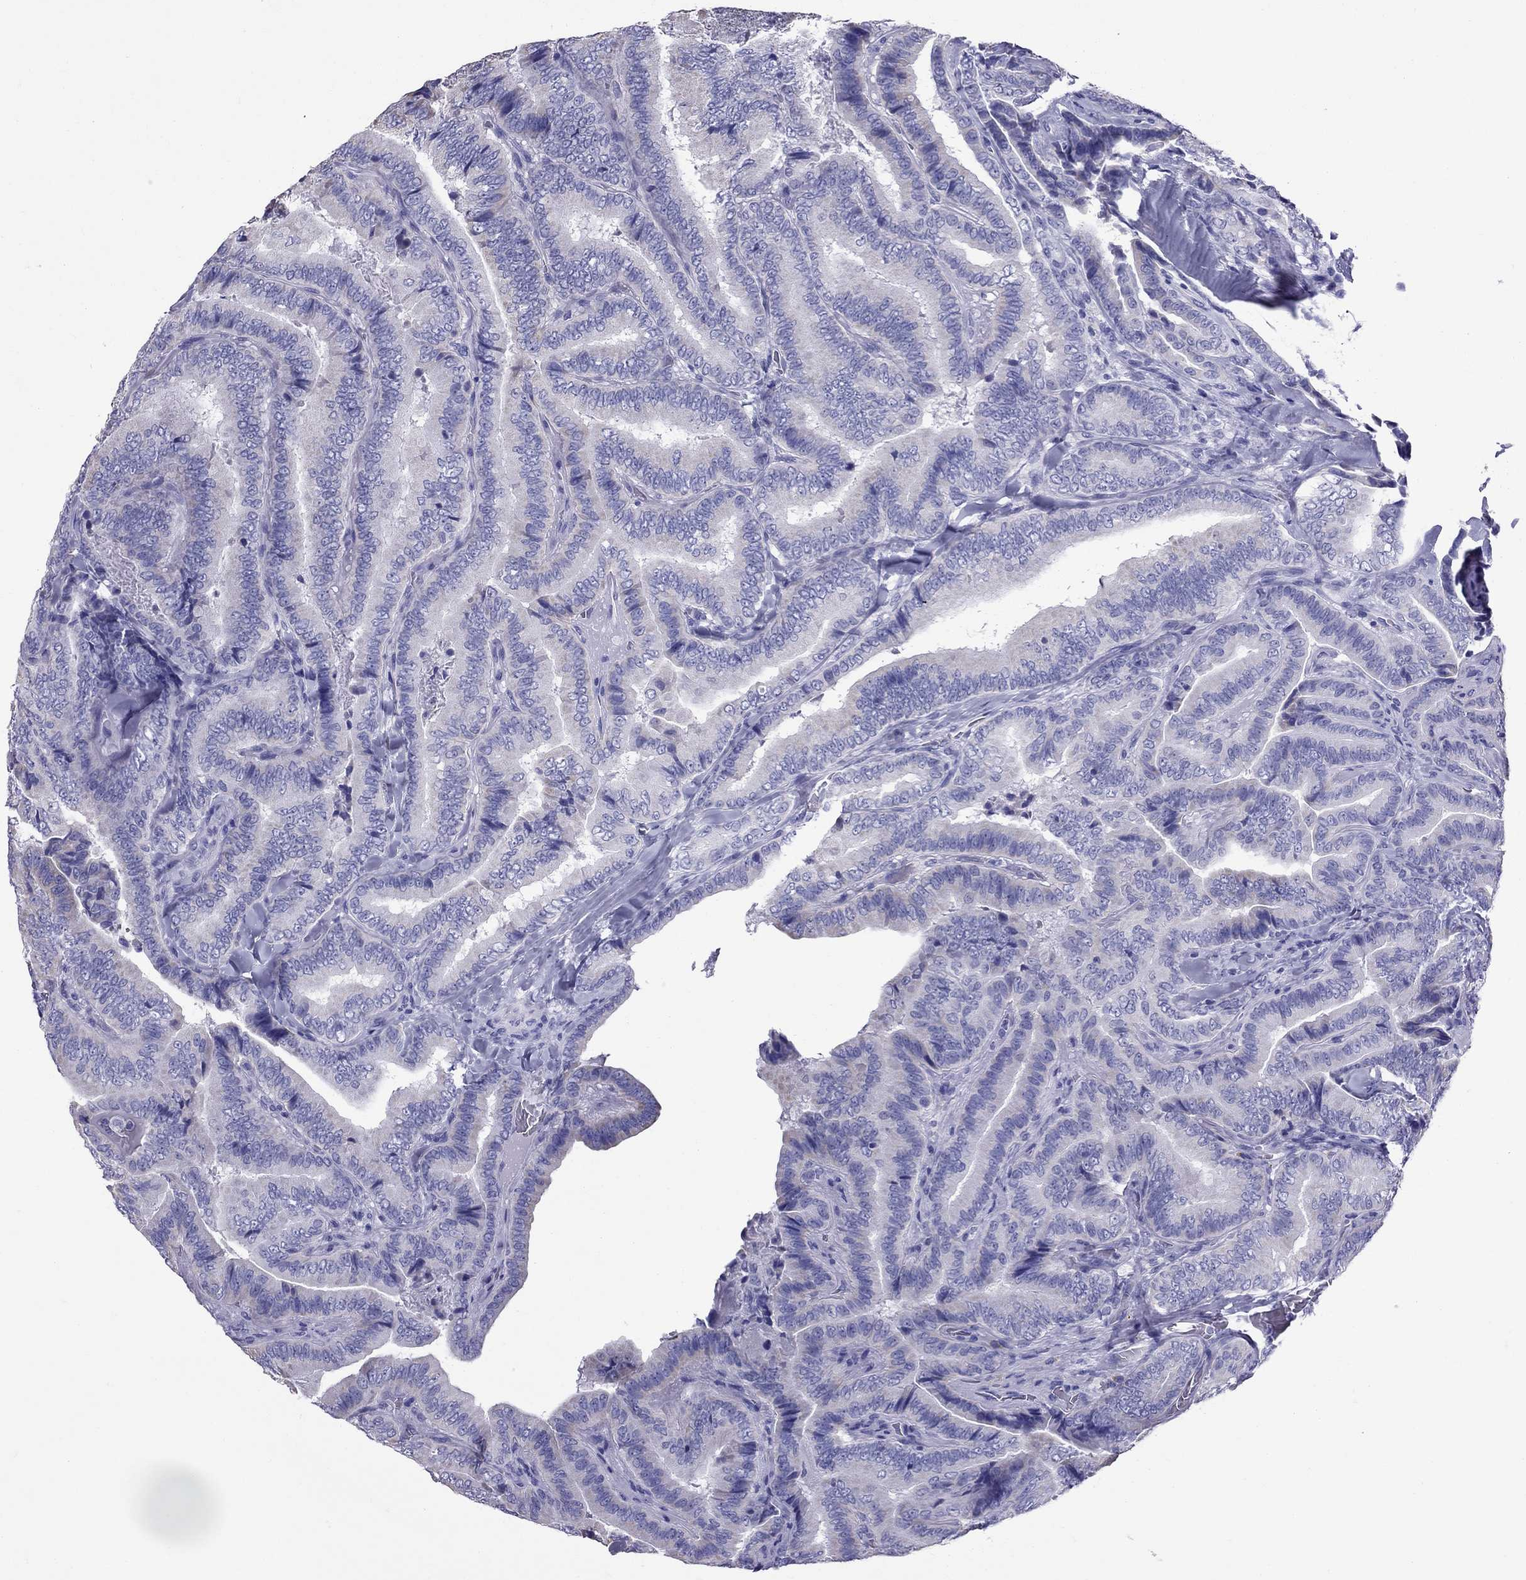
{"staining": {"intensity": "negative", "quantity": "none", "location": "none"}, "tissue": "thyroid cancer", "cell_type": "Tumor cells", "image_type": "cancer", "snomed": [{"axis": "morphology", "description": "Papillary adenocarcinoma, NOS"}, {"axis": "topography", "description": "Thyroid gland"}], "caption": "This is an IHC photomicrograph of human thyroid papillary adenocarcinoma. There is no positivity in tumor cells.", "gene": "TTLL13", "patient": {"sex": "male", "age": 61}}